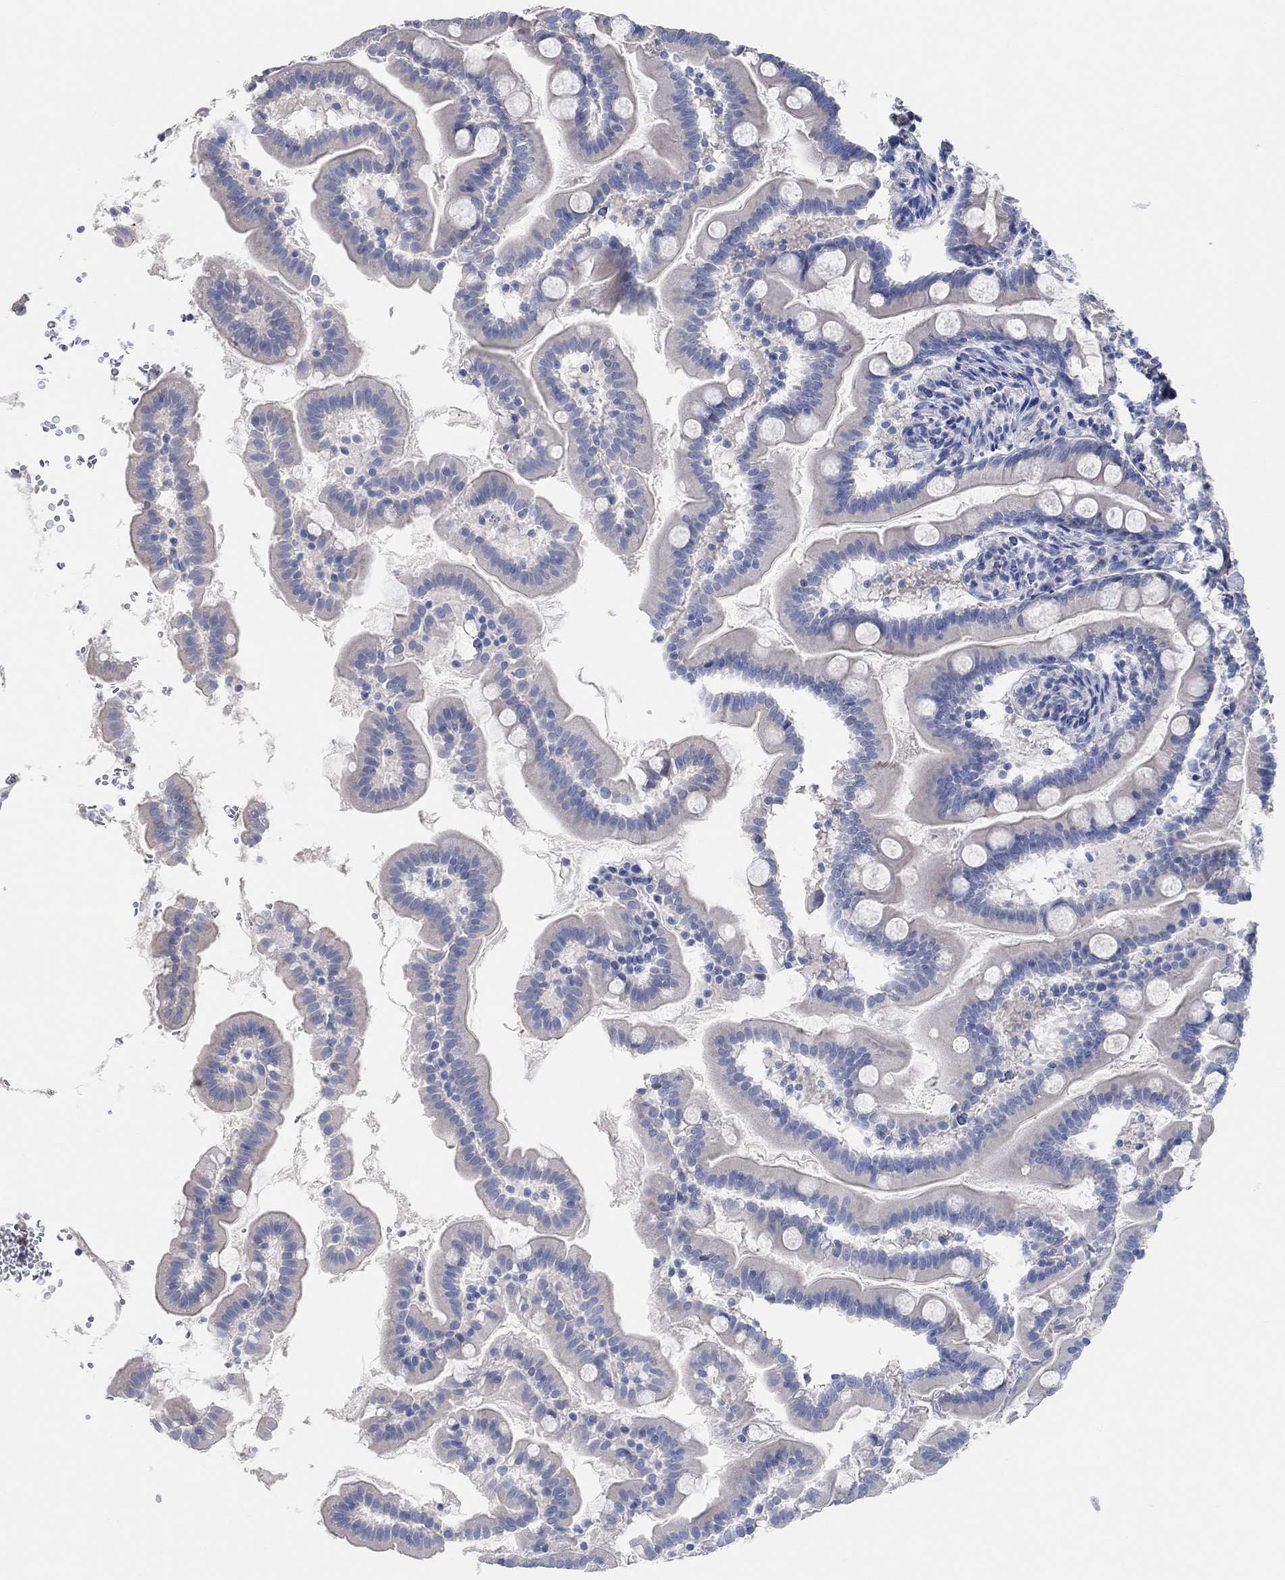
{"staining": {"intensity": "negative", "quantity": "none", "location": "none"}, "tissue": "small intestine", "cell_type": "Glandular cells", "image_type": "normal", "snomed": [{"axis": "morphology", "description": "Normal tissue, NOS"}, {"axis": "topography", "description": "Small intestine"}], "caption": "IHC of normal small intestine demonstrates no positivity in glandular cells.", "gene": "NLRP14", "patient": {"sex": "female", "age": 44}}